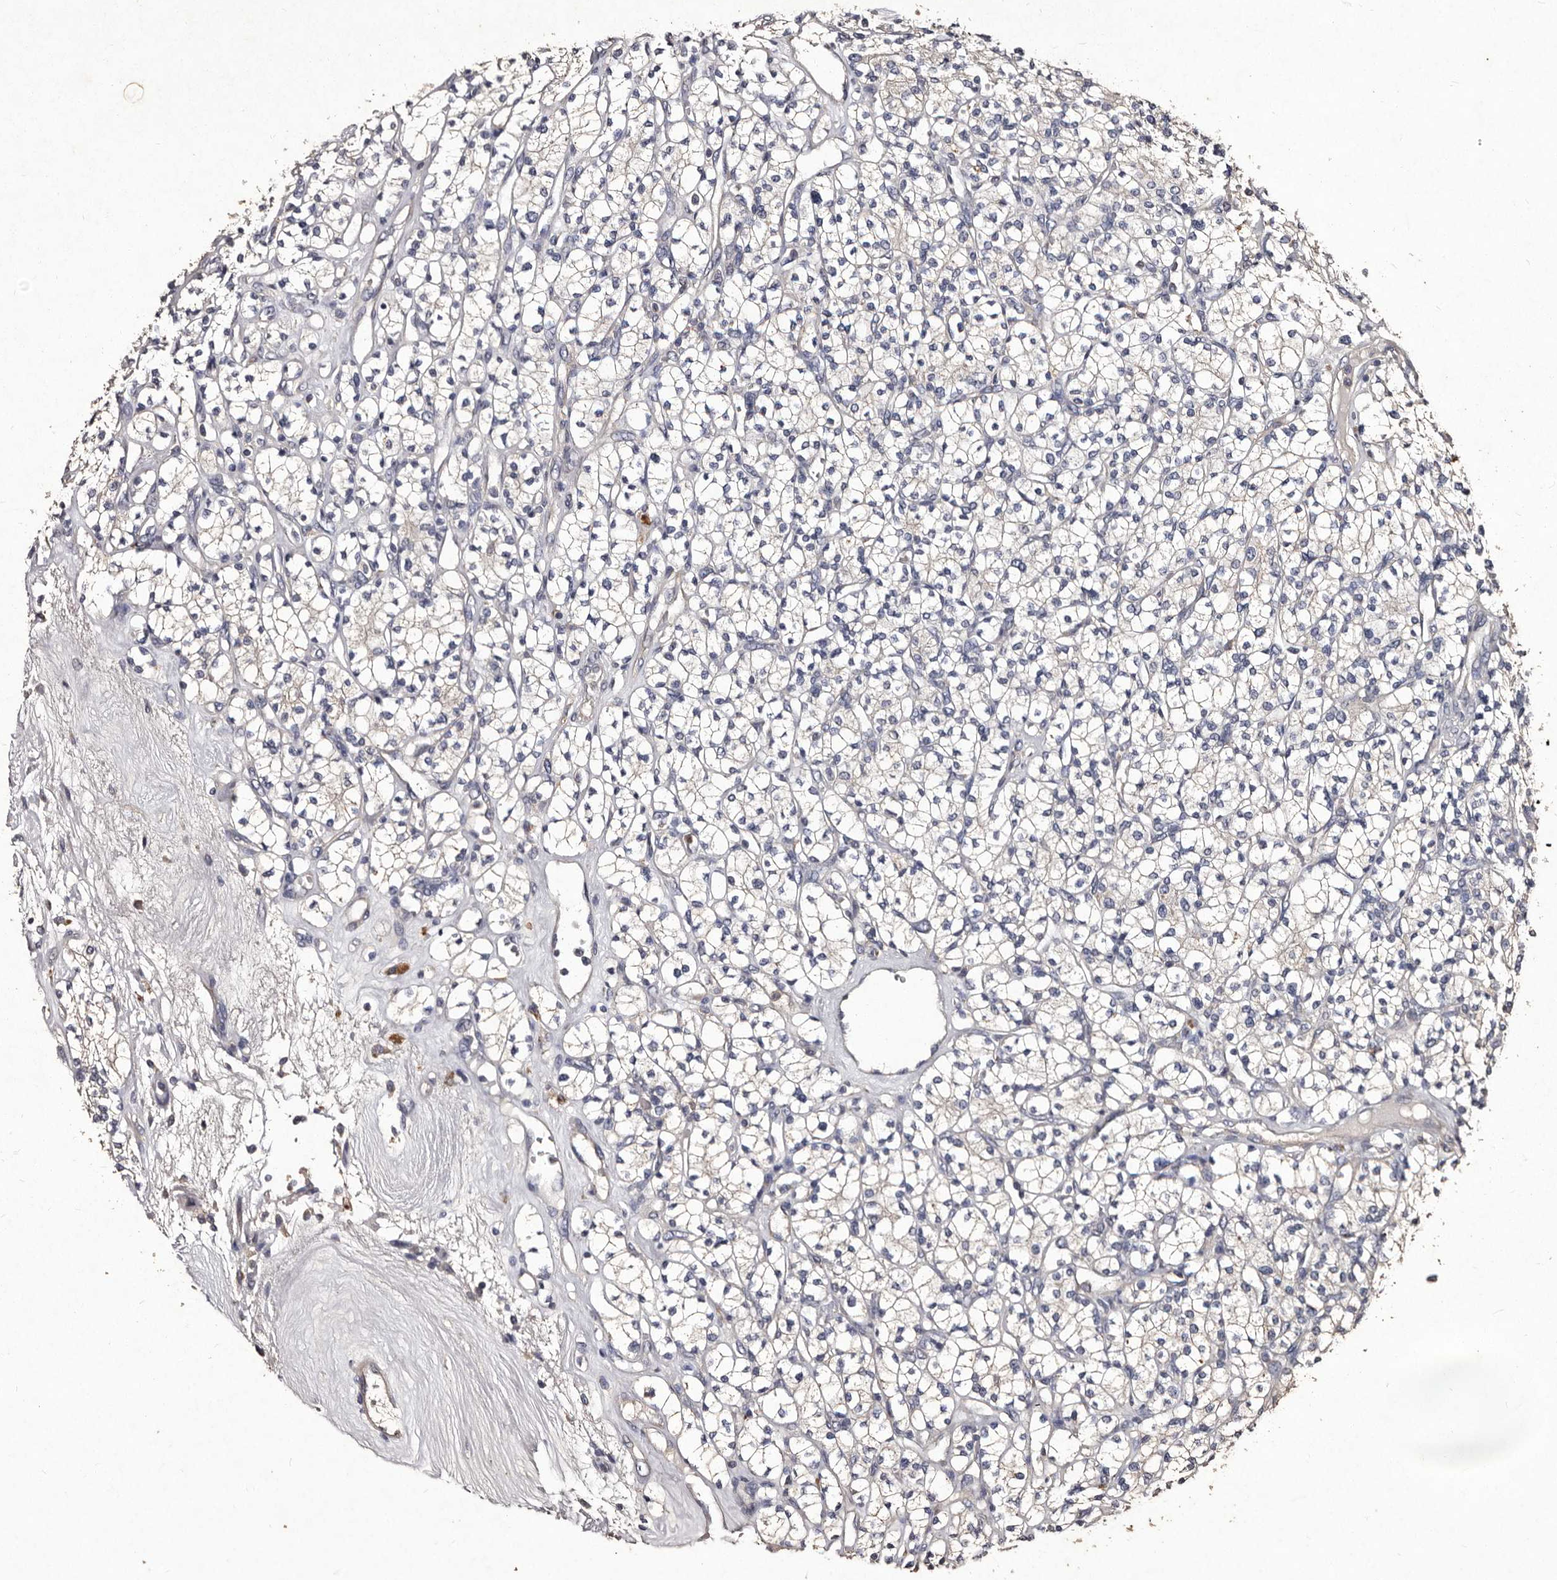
{"staining": {"intensity": "negative", "quantity": "none", "location": "none"}, "tissue": "renal cancer", "cell_type": "Tumor cells", "image_type": "cancer", "snomed": [{"axis": "morphology", "description": "Adenocarcinoma, NOS"}, {"axis": "topography", "description": "Kidney"}], "caption": "IHC histopathology image of neoplastic tissue: human renal adenocarcinoma stained with DAB exhibits no significant protein expression in tumor cells.", "gene": "TFB1M", "patient": {"sex": "male", "age": 77}}